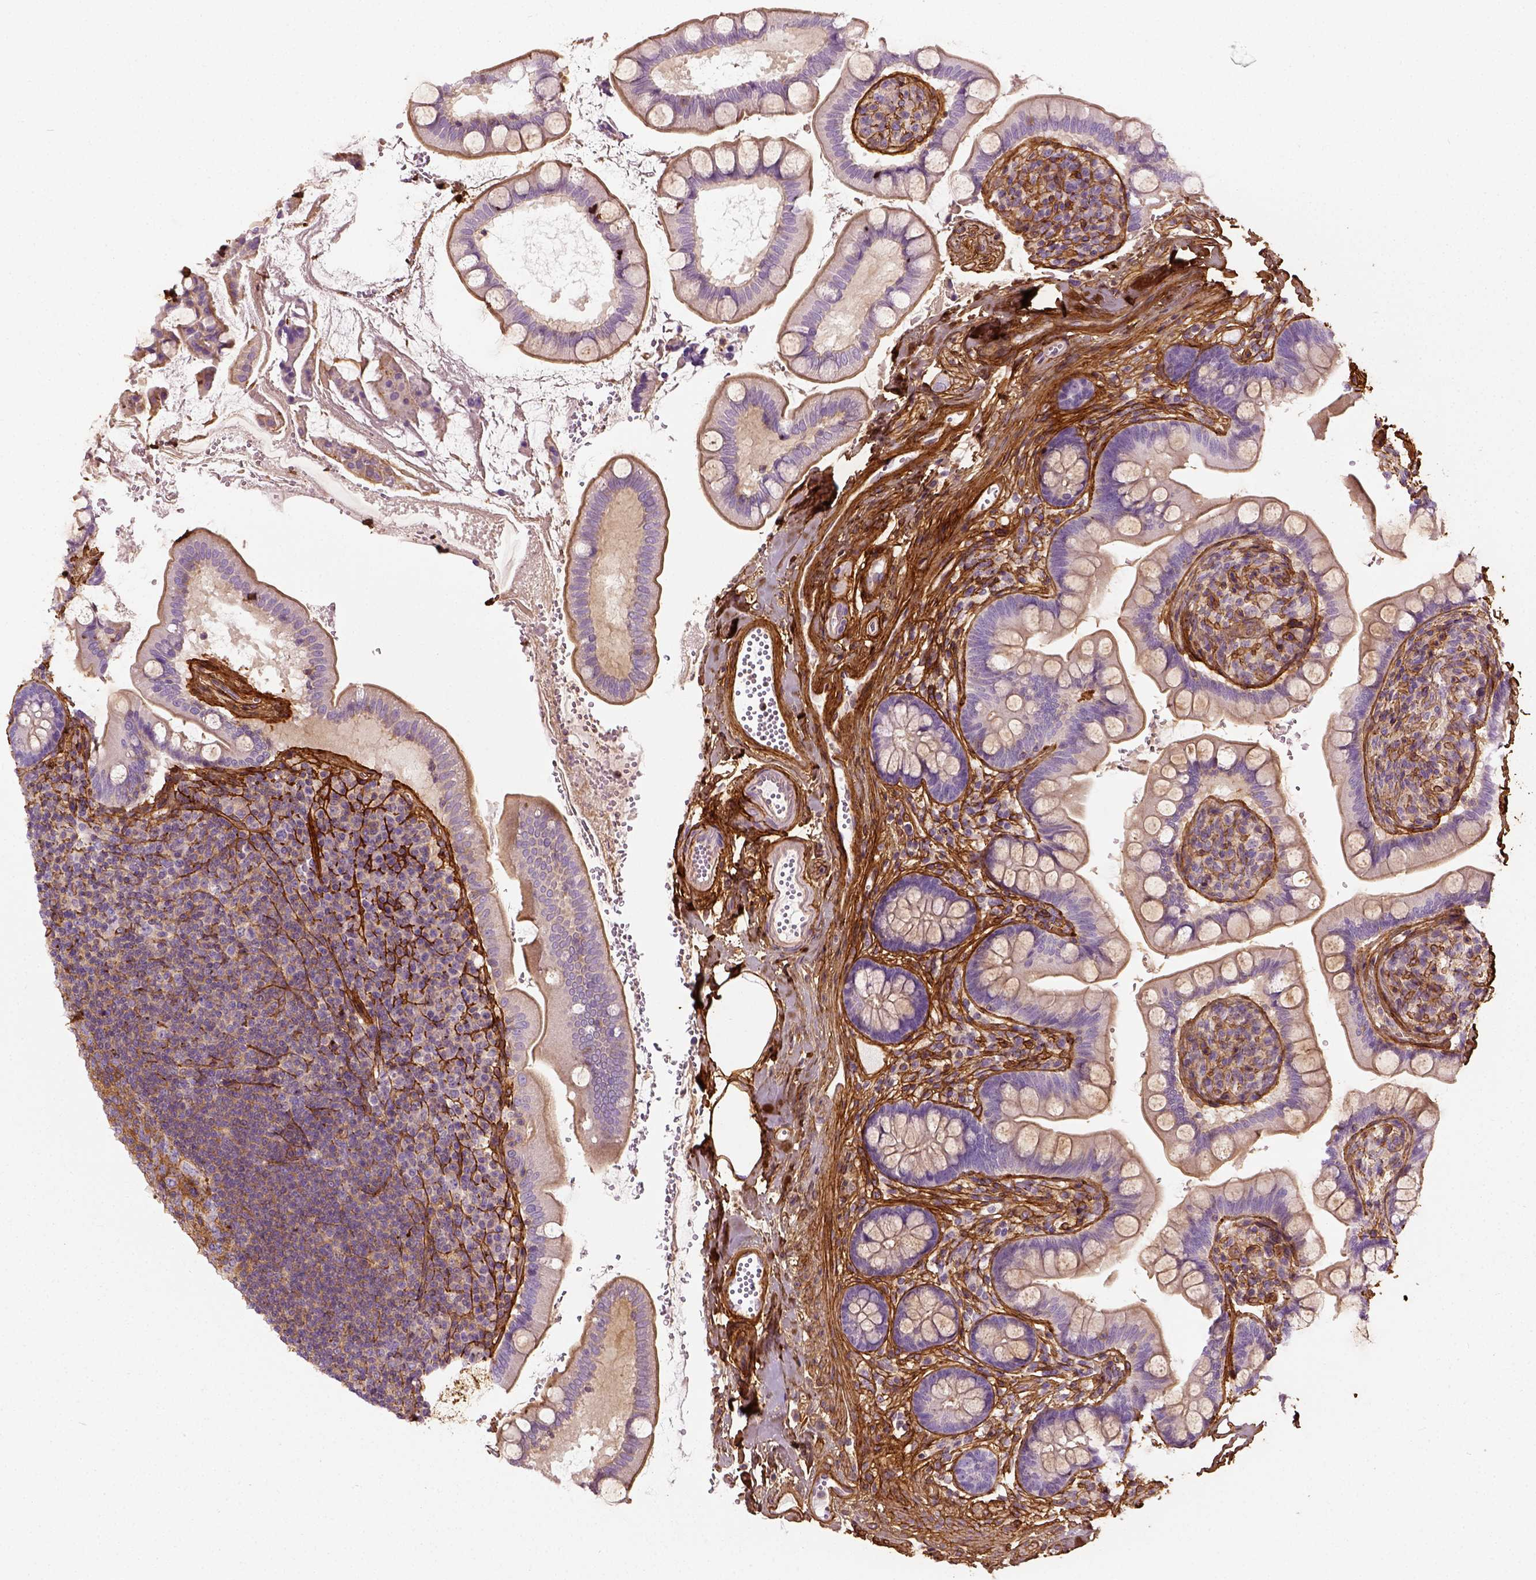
{"staining": {"intensity": "moderate", "quantity": "25%-75%", "location": "cytoplasmic/membranous"}, "tissue": "small intestine", "cell_type": "Glandular cells", "image_type": "normal", "snomed": [{"axis": "morphology", "description": "Normal tissue, NOS"}, {"axis": "topography", "description": "Small intestine"}], "caption": "Immunohistochemical staining of benign small intestine reveals 25%-75% levels of moderate cytoplasmic/membranous protein staining in about 25%-75% of glandular cells. (DAB IHC, brown staining for protein, blue staining for nuclei).", "gene": "COL6A2", "patient": {"sex": "female", "age": 56}}